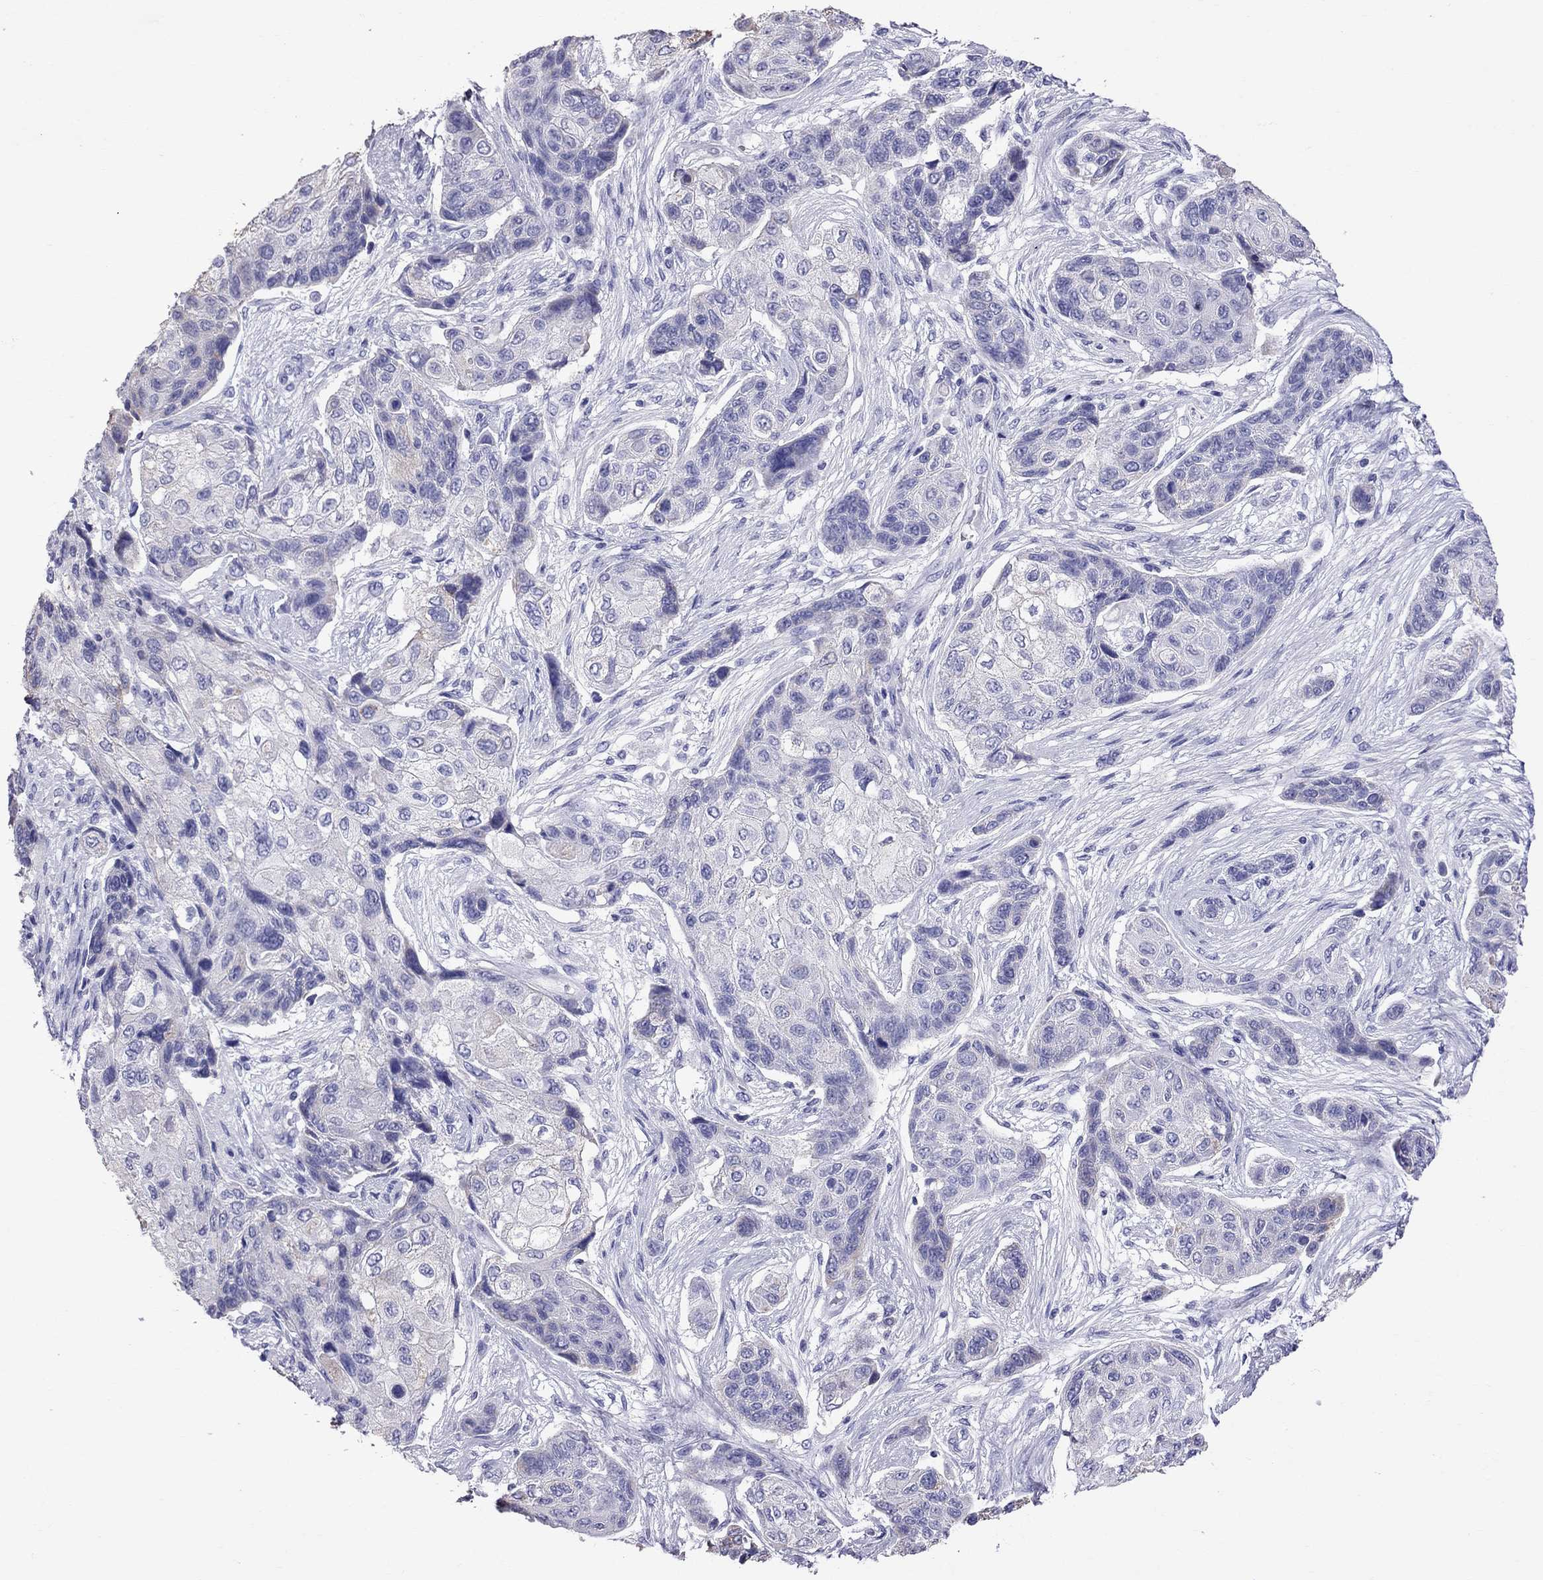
{"staining": {"intensity": "negative", "quantity": "none", "location": "none"}, "tissue": "lung cancer", "cell_type": "Tumor cells", "image_type": "cancer", "snomed": [{"axis": "morphology", "description": "Squamous cell carcinoma, NOS"}, {"axis": "topography", "description": "Lung"}], "caption": "The photomicrograph shows no significant staining in tumor cells of lung cancer. (DAB immunohistochemistry visualized using brightfield microscopy, high magnification).", "gene": "TTLL13", "patient": {"sex": "male", "age": 69}}